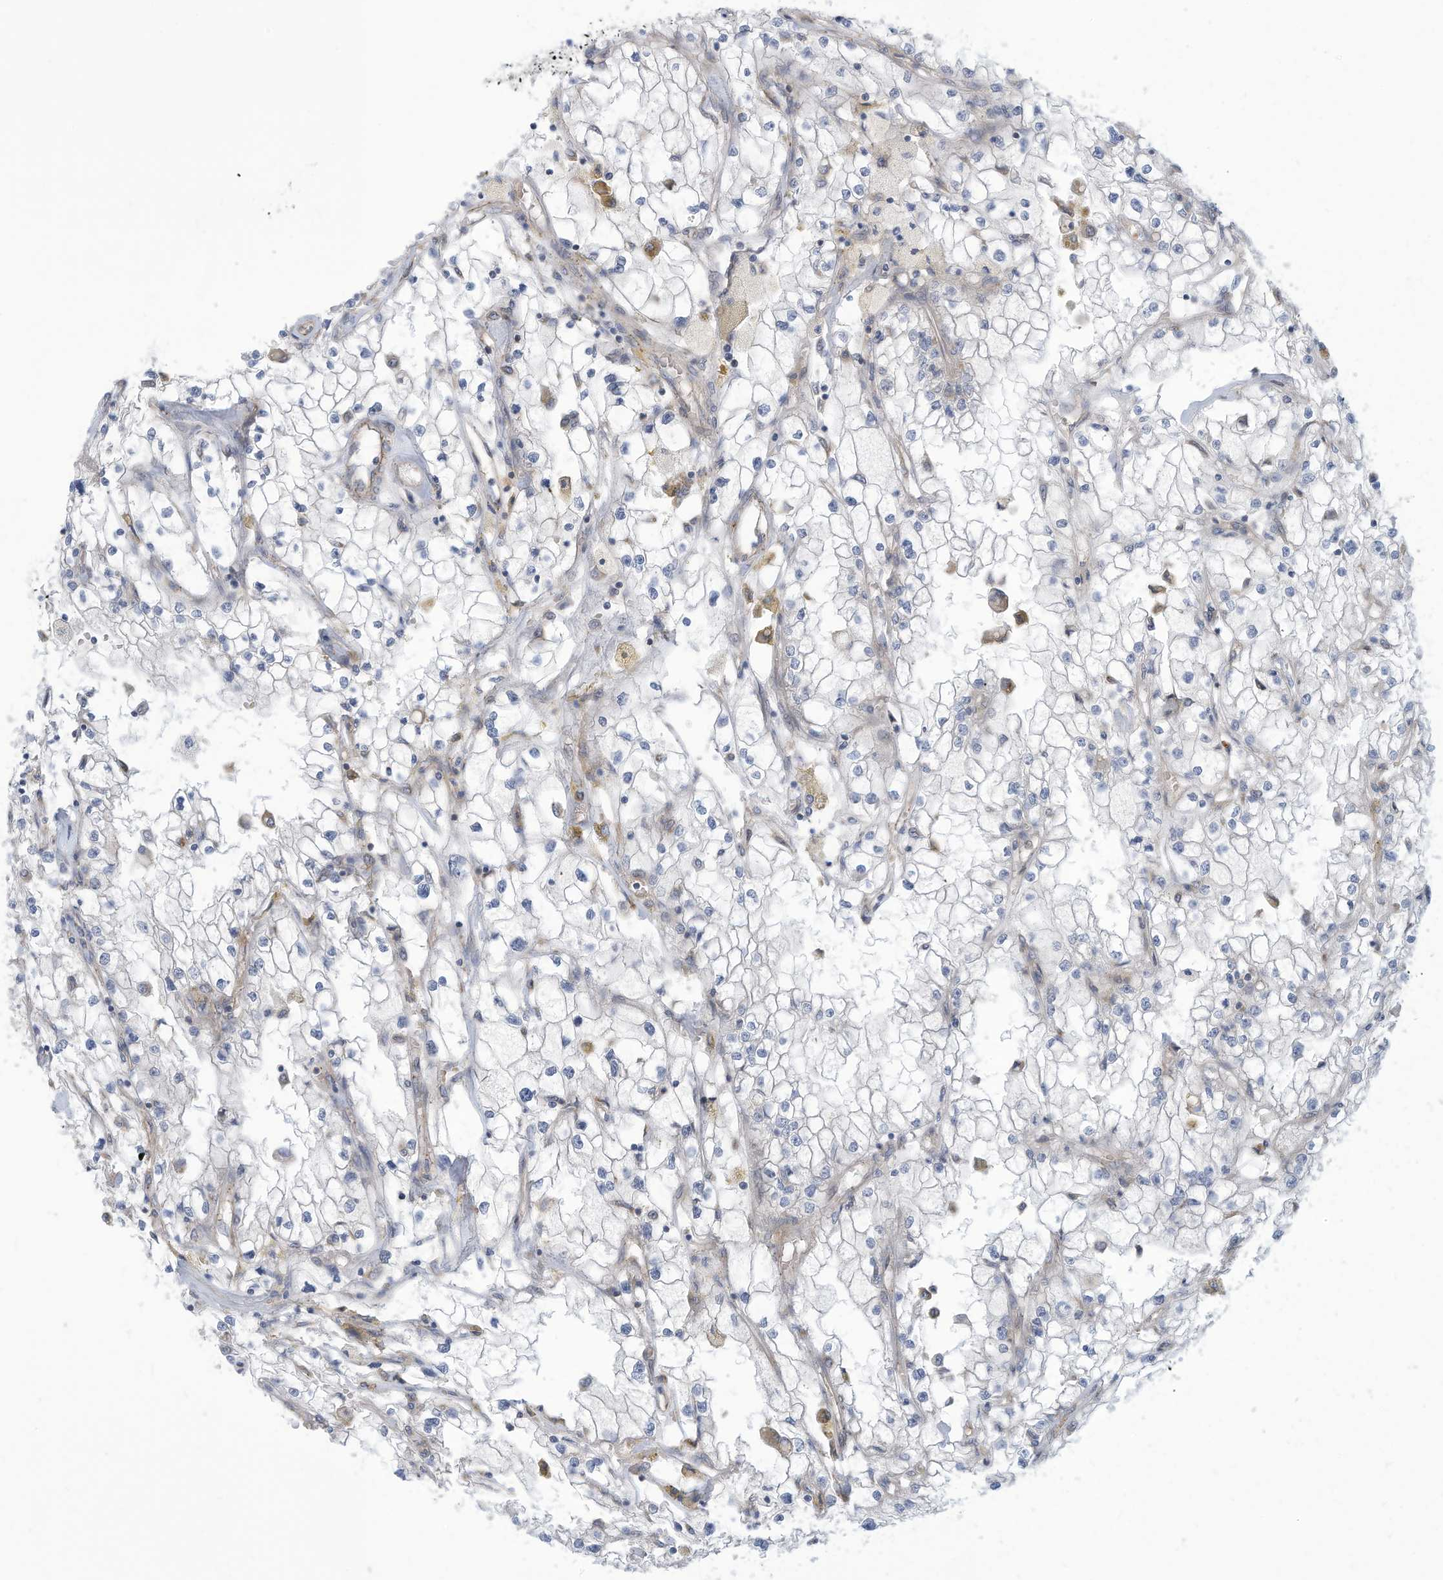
{"staining": {"intensity": "negative", "quantity": "none", "location": "none"}, "tissue": "renal cancer", "cell_type": "Tumor cells", "image_type": "cancer", "snomed": [{"axis": "morphology", "description": "Adenocarcinoma, NOS"}, {"axis": "topography", "description": "Kidney"}], "caption": "IHC of adenocarcinoma (renal) demonstrates no positivity in tumor cells.", "gene": "ADAT2", "patient": {"sex": "male", "age": 56}}